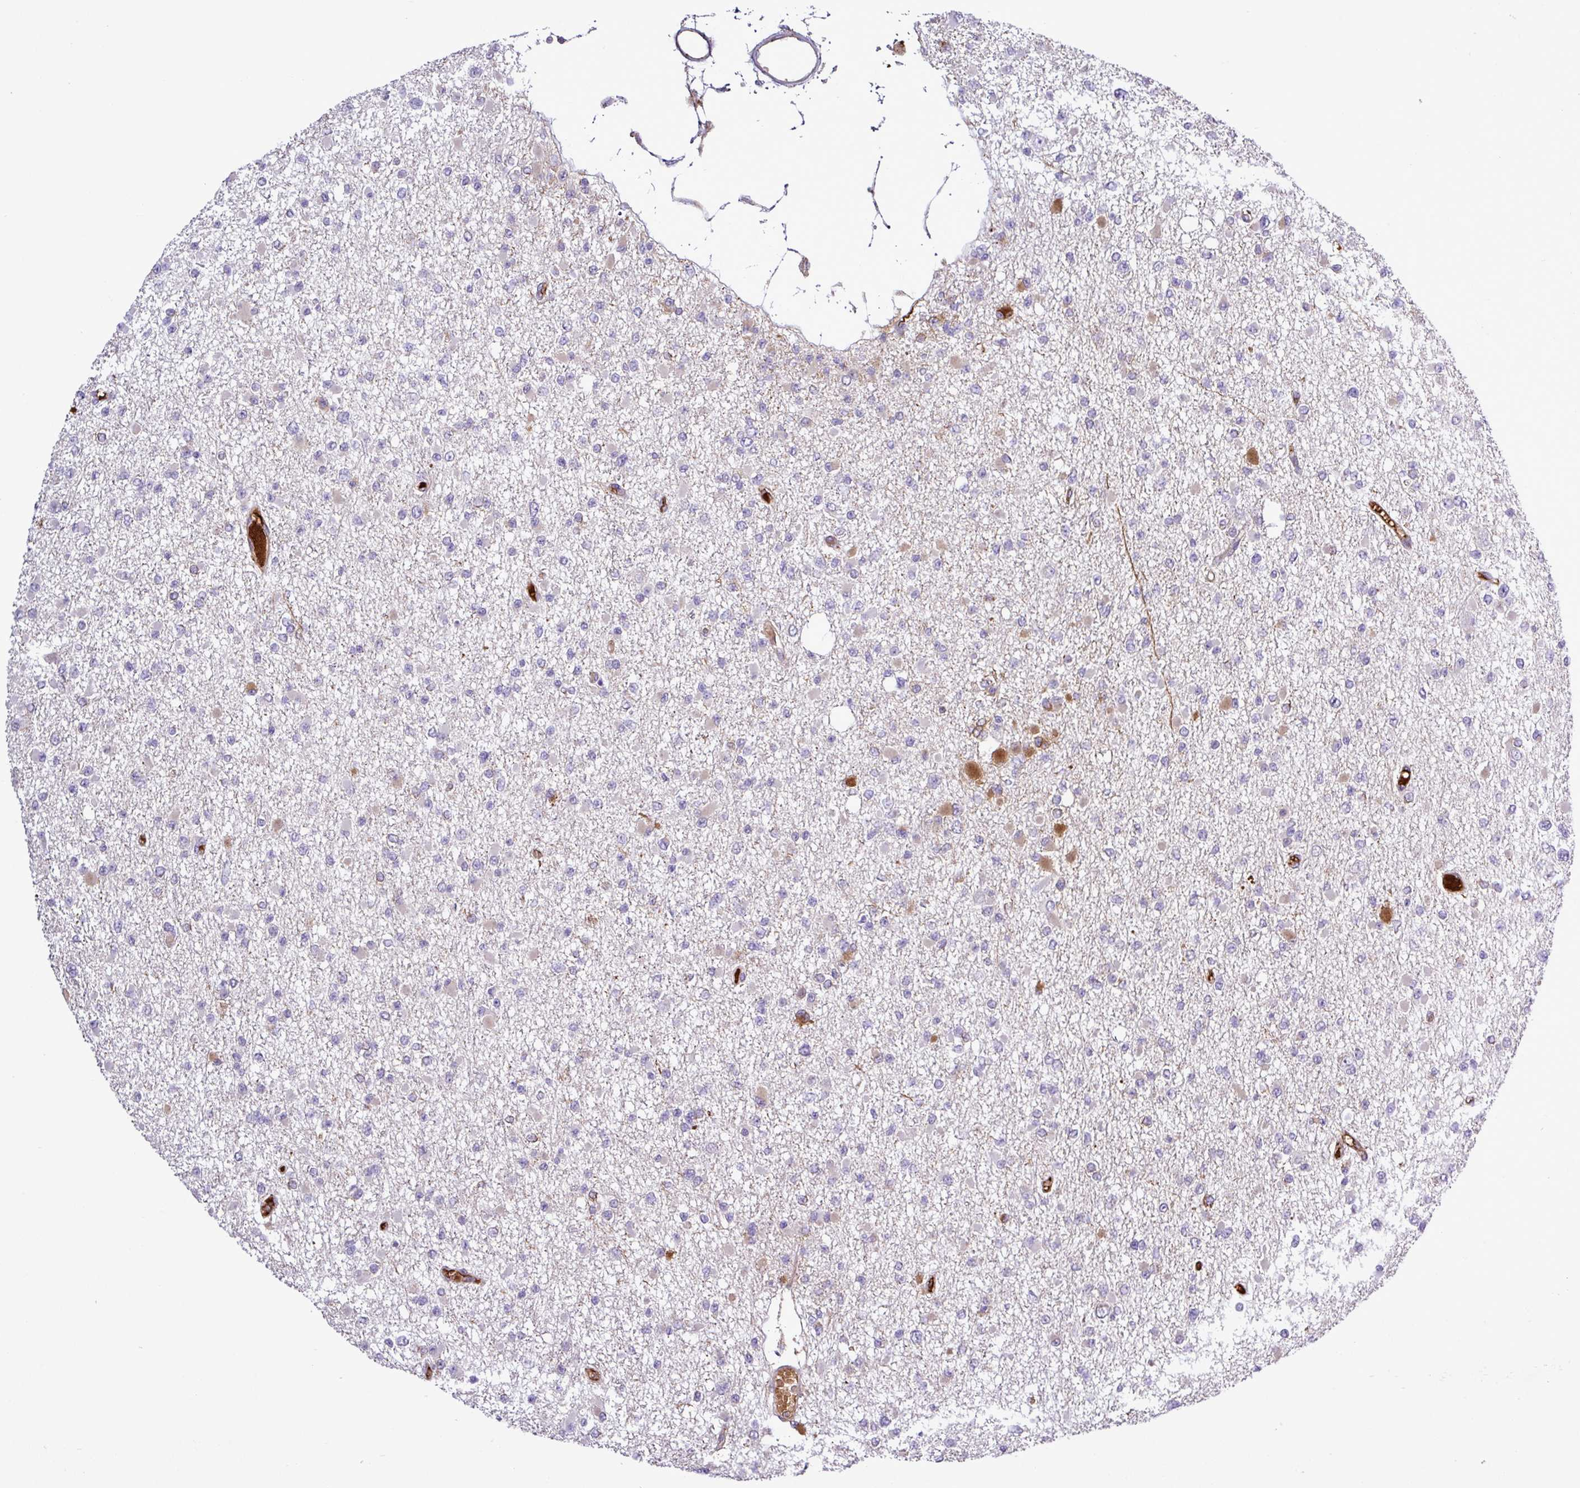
{"staining": {"intensity": "moderate", "quantity": "<25%", "location": "cytoplasmic/membranous"}, "tissue": "glioma", "cell_type": "Tumor cells", "image_type": "cancer", "snomed": [{"axis": "morphology", "description": "Glioma, malignant, Low grade"}, {"axis": "topography", "description": "Brain"}], "caption": "A brown stain labels moderate cytoplasmic/membranous positivity of a protein in human low-grade glioma (malignant) tumor cells.", "gene": "CWH43", "patient": {"sex": "female", "age": 22}}